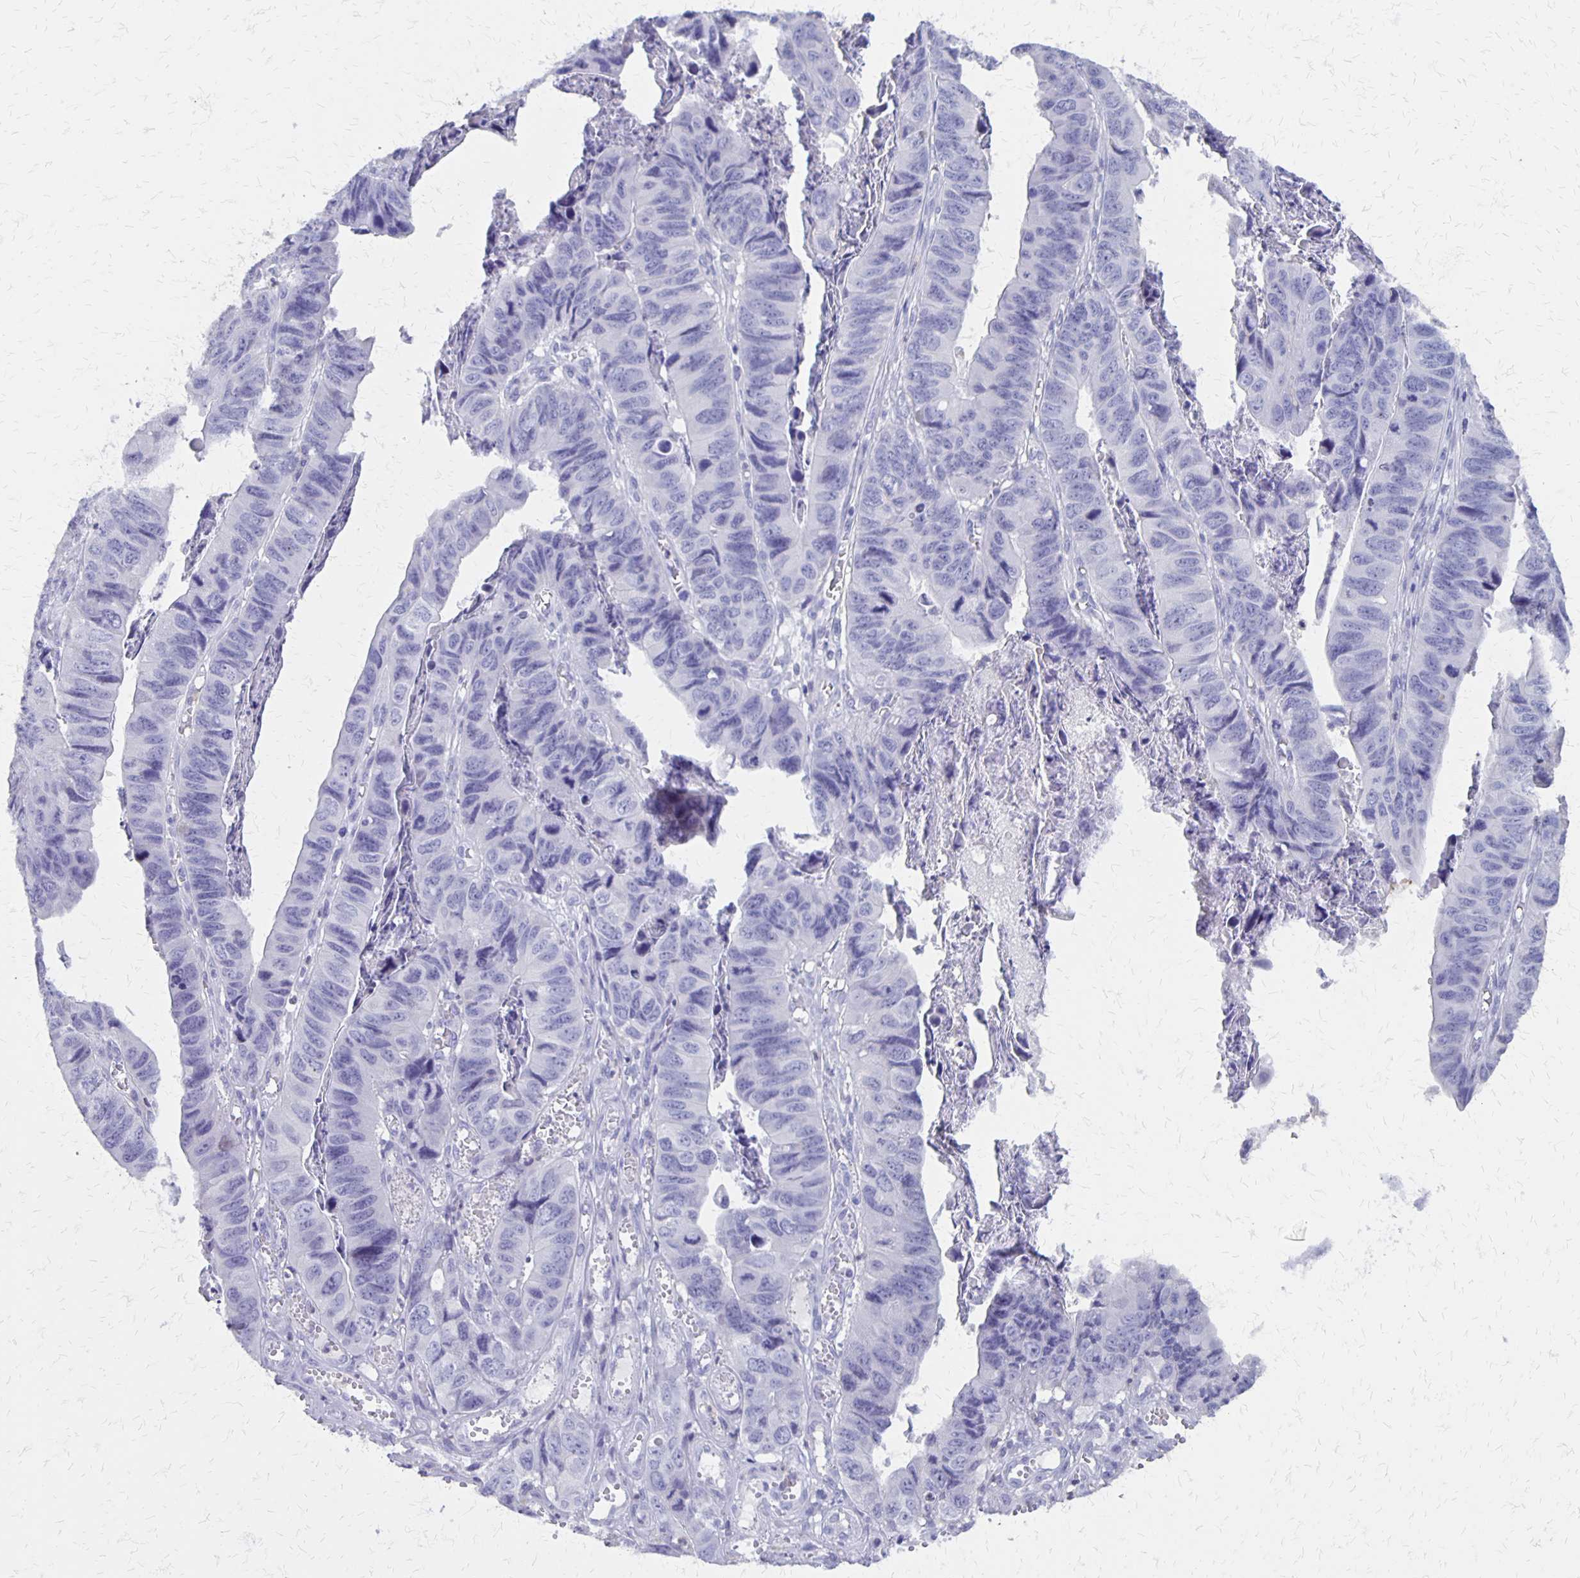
{"staining": {"intensity": "negative", "quantity": "none", "location": "none"}, "tissue": "stomach cancer", "cell_type": "Tumor cells", "image_type": "cancer", "snomed": [{"axis": "morphology", "description": "Adenocarcinoma, NOS"}, {"axis": "topography", "description": "Stomach, lower"}], "caption": "This is an immunohistochemistry image of human stomach cancer. There is no positivity in tumor cells.", "gene": "SEPTIN5", "patient": {"sex": "male", "age": 77}}